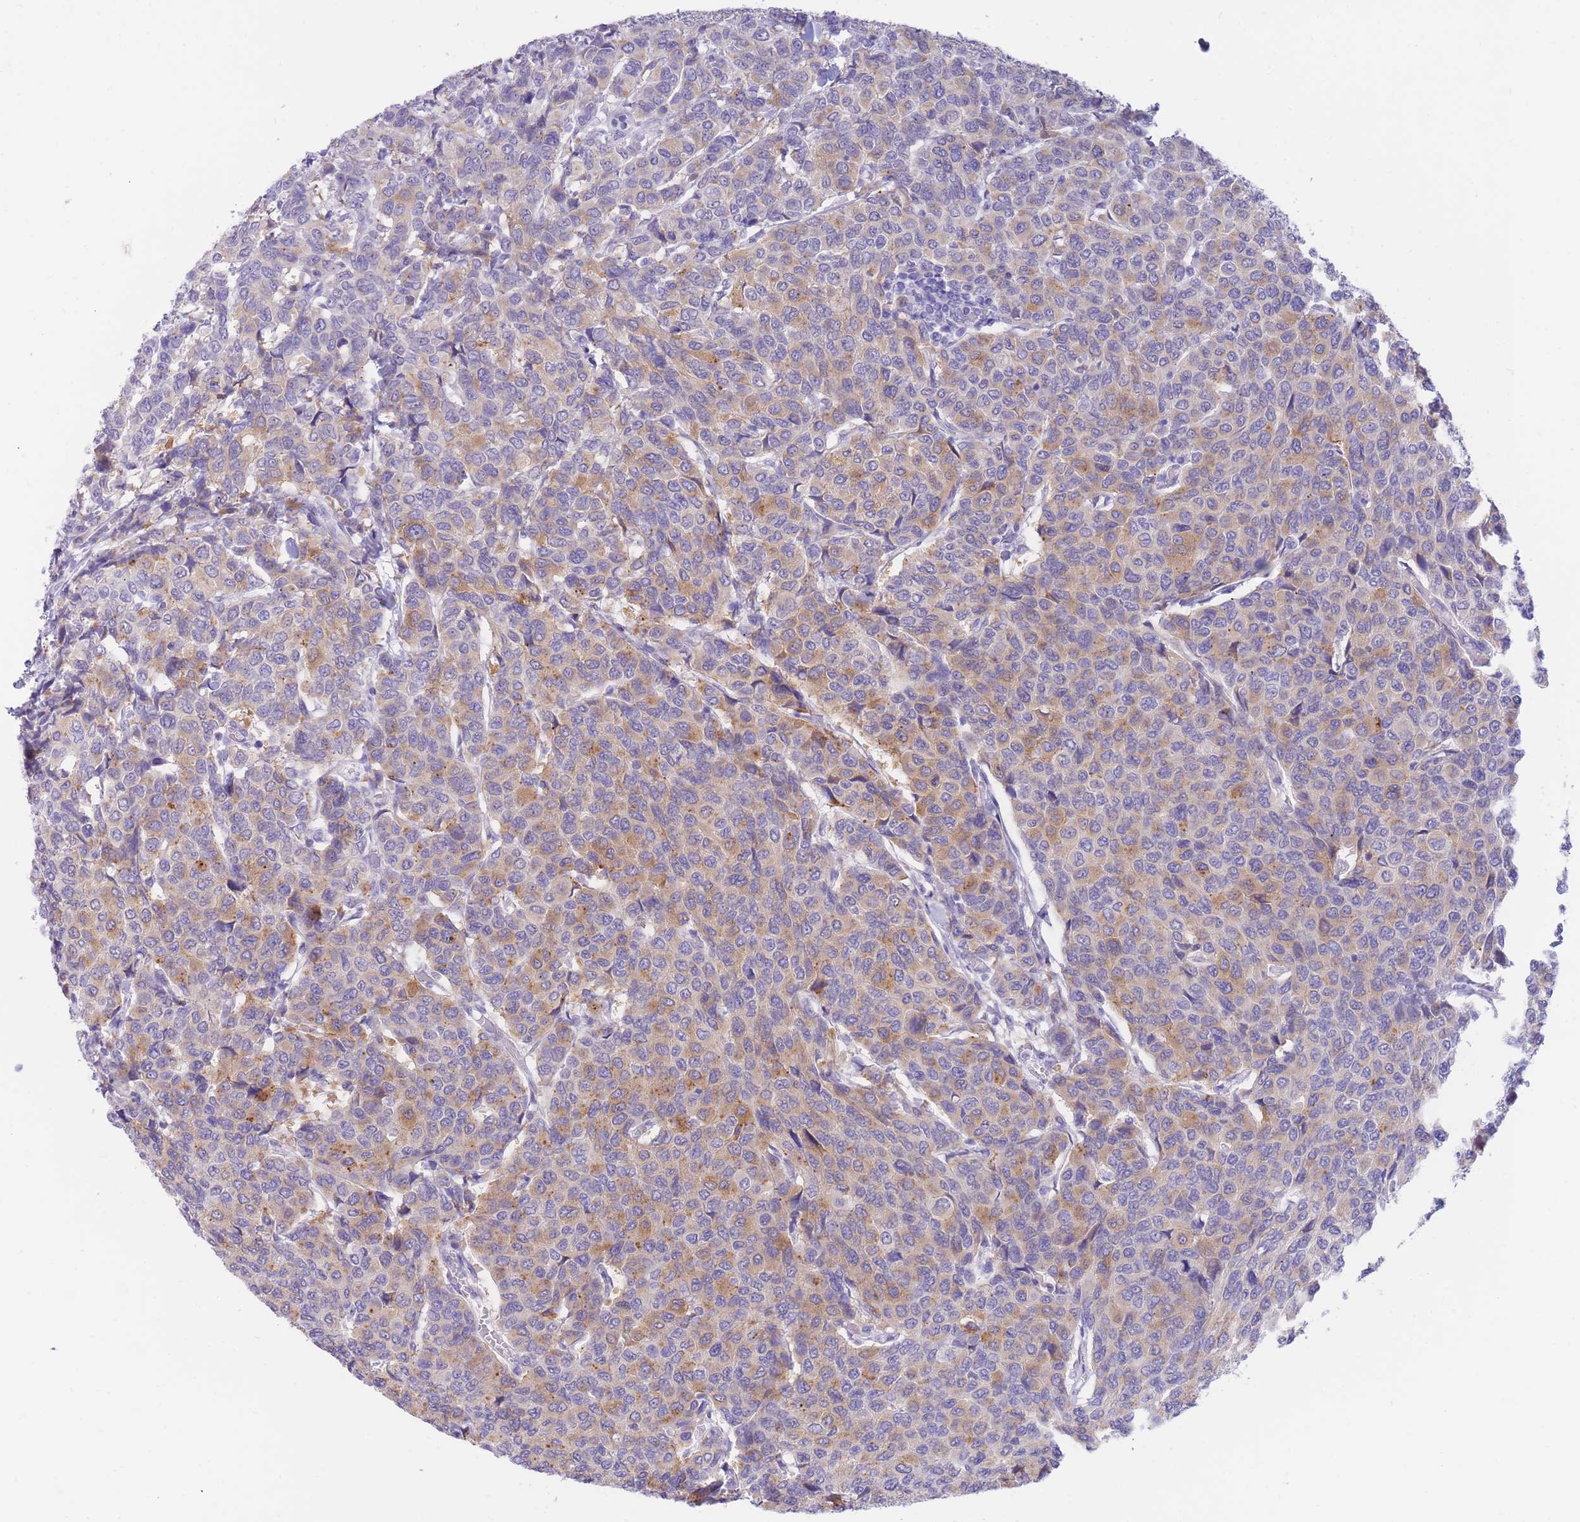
{"staining": {"intensity": "moderate", "quantity": "25%-75%", "location": "cytoplasmic/membranous"}, "tissue": "breast cancer", "cell_type": "Tumor cells", "image_type": "cancer", "snomed": [{"axis": "morphology", "description": "Duct carcinoma"}, {"axis": "topography", "description": "Breast"}], "caption": "The micrograph shows staining of breast cancer (intraductal carcinoma), revealing moderate cytoplasmic/membranous protein positivity (brown color) within tumor cells. Immunohistochemistry stains the protein of interest in brown and the nuclei are stained blue.", "gene": "SSUH2", "patient": {"sex": "female", "age": 55}}